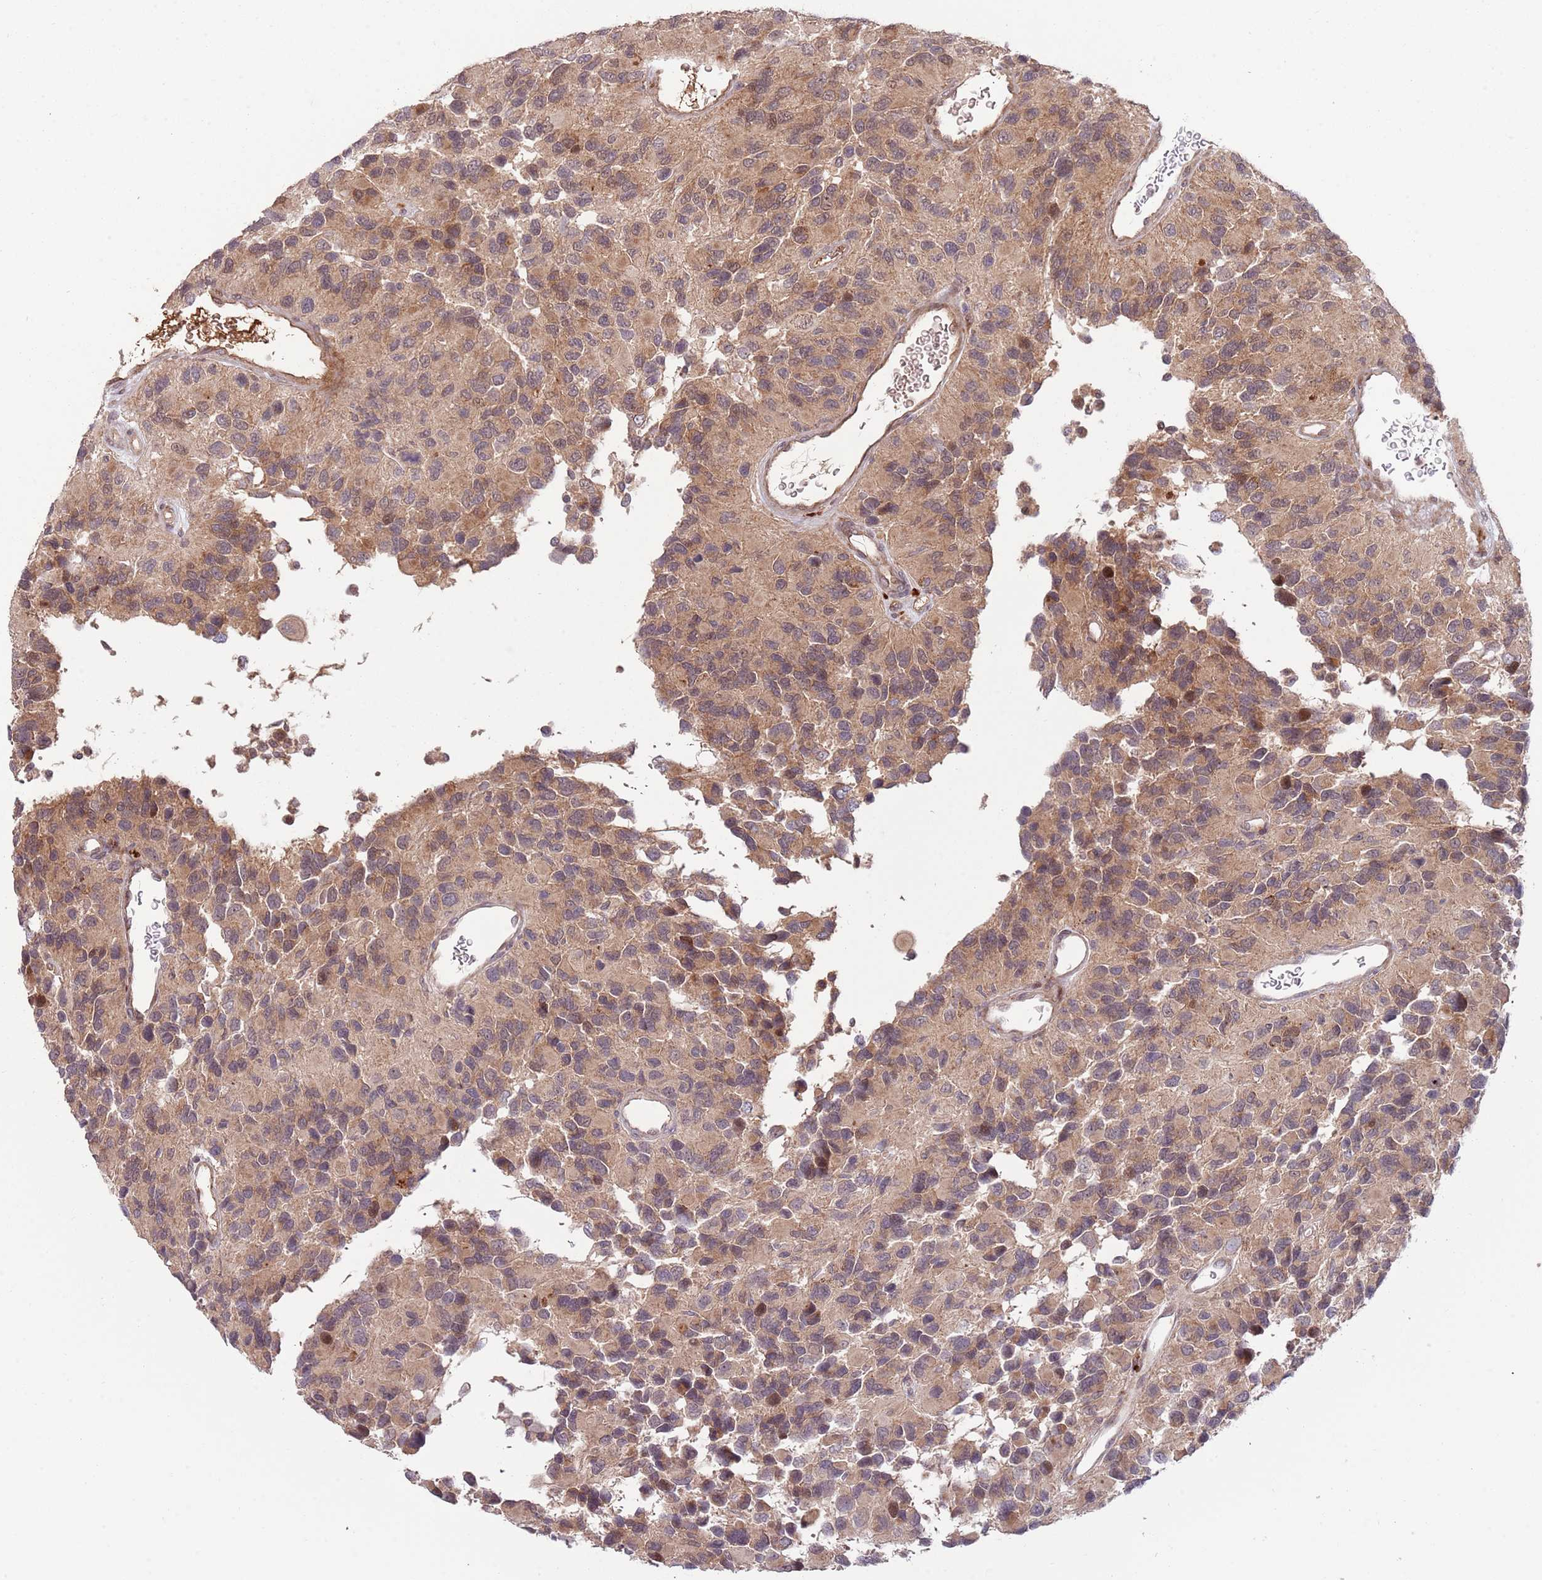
{"staining": {"intensity": "weak", "quantity": "25%-75%", "location": "cytoplasmic/membranous"}, "tissue": "glioma", "cell_type": "Tumor cells", "image_type": "cancer", "snomed": [{"axis": "morphology", "description": "Glioma, malignant, High grade"}, {"axis": "topography", "description": "Brain"}], "caption": "Immunohistochemistry (DAB) staining of glioma displays weak cytoplasmic/membranous protein staining in about 25%-75% of tumor cells. (DAB (3,3'-diaminobenzidine) IHC with brightfield microscopy, high magnification).", "gene": "NT5DC4", "patient": {"sex": "male", "age": 77}}